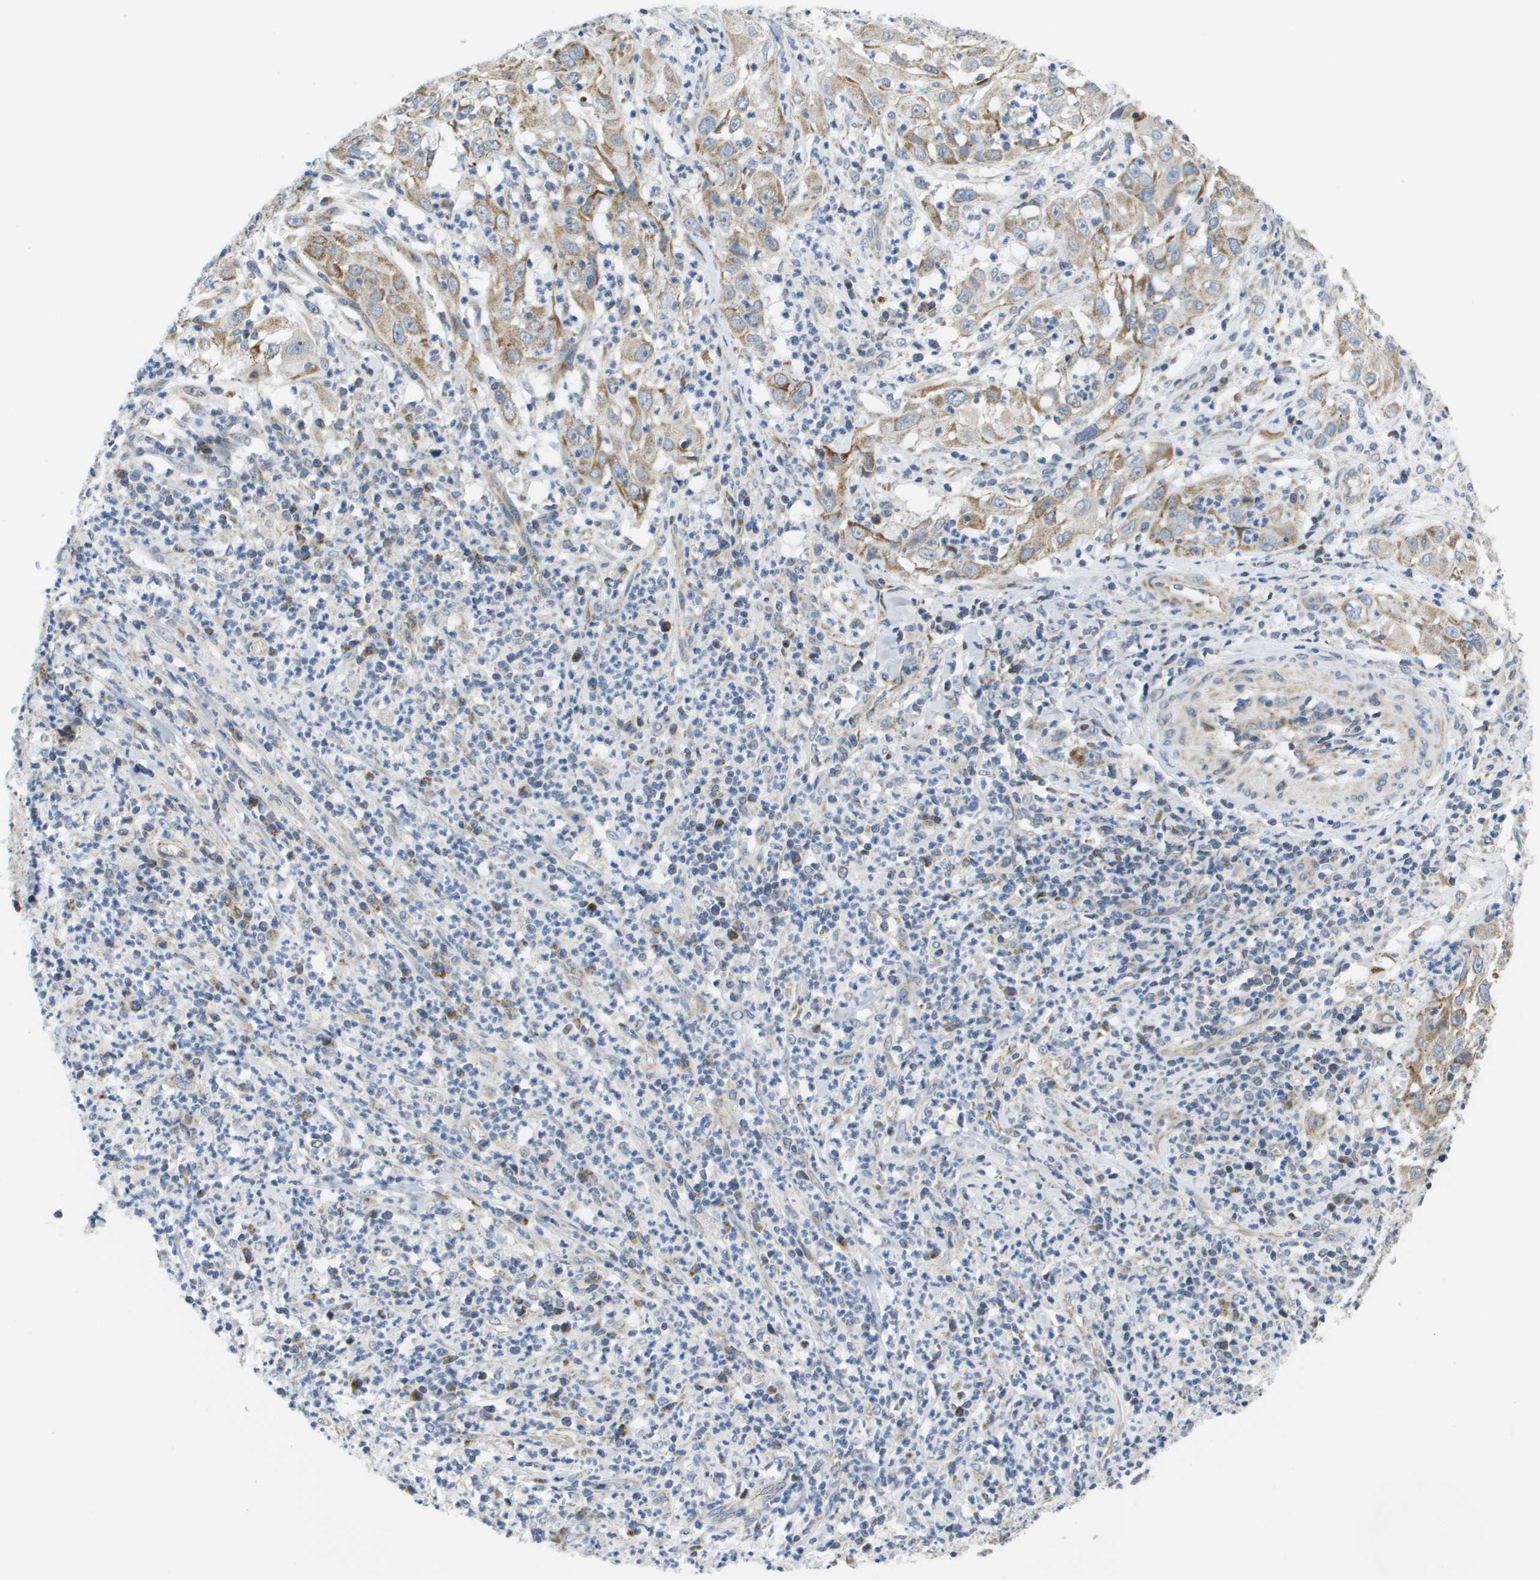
{"staining": {"intensity": "moderate", "quantity": "25%-75%", "location": "cytoplasmic/membranous"}, "tissue": "cervical cancer", "cell_type": "Tumor cells", "image_type": "cancer", "snomed": [{"axis": "morphology", "description": "Squamous cell carcinoma, NOS"}, {"axis": "topography", "description": "Cervix"}], "caption": "A histopathology image of cervical cancer stained for a protein displays moderate cytoplasmic/membranous brown staining in tumor cells. (DAB = brown stain, brightfield microscopy at high magnification).", "gene": "KRT23", "patient": {"sex": "female", "age": 32}}